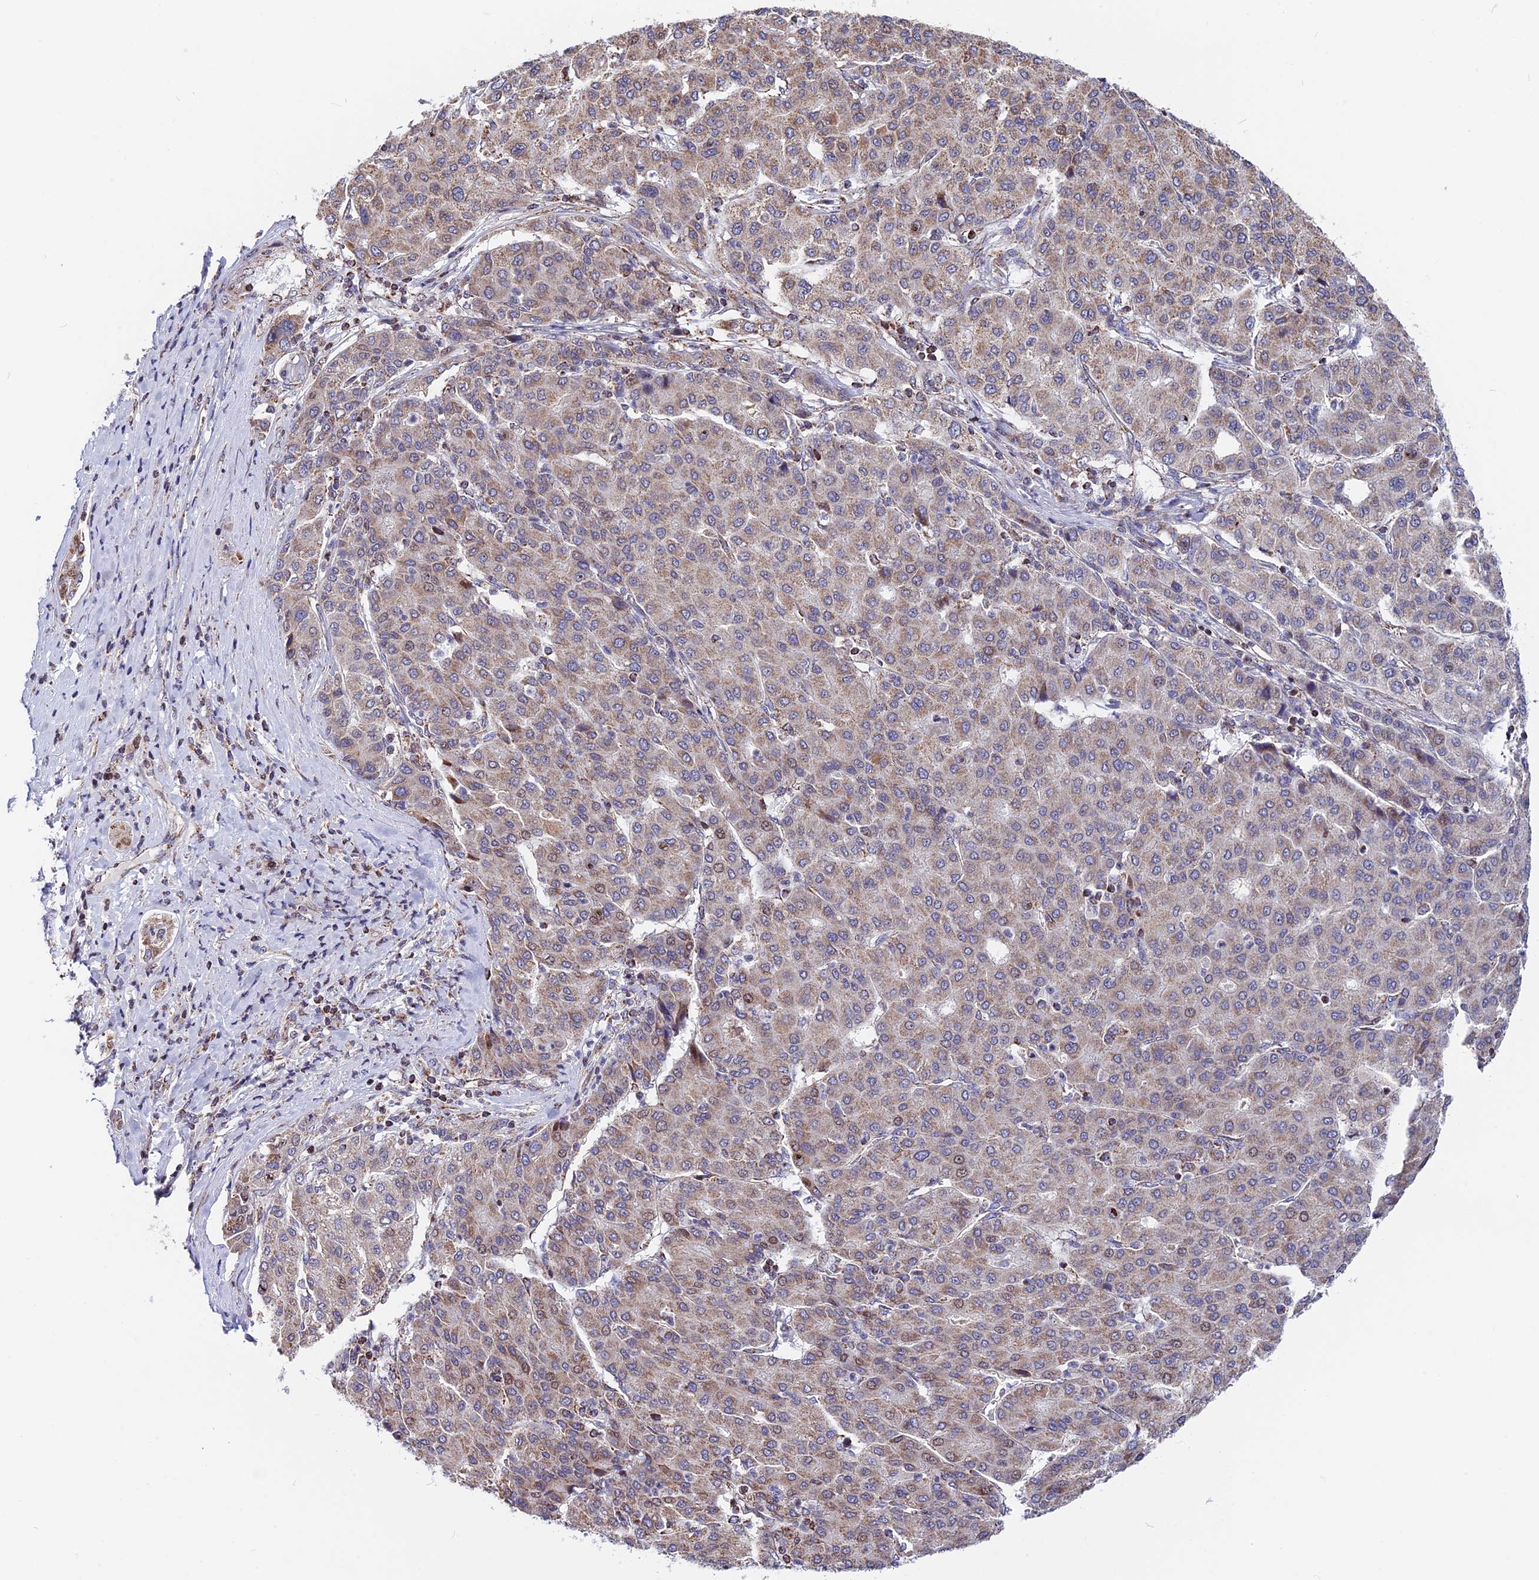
{"staining": {"intensity": "weak", "quantity": "25%-75%", "location": "cytoplasmic/membranous"}, "tissue": "liver cancer", "cell_type": "Tumor cells", "image_type": "cancer", "snomed": [{"axis": "morphology", "description": "Carcinoma, Hepatocellular, NOS"}, {"axis": "topography", "description": "Liver"}], "caption": "This micrograph displays liver cancer (hepatocellular carcinoma) stained with IHC to label a protein in brown. The cytoplasmic/membranous of tumor cells show weak positivity for the protein. Nuclei are counter-stained blue.", "gene": "FAM174C", "patient": {"sex": "male", "age": 65}}